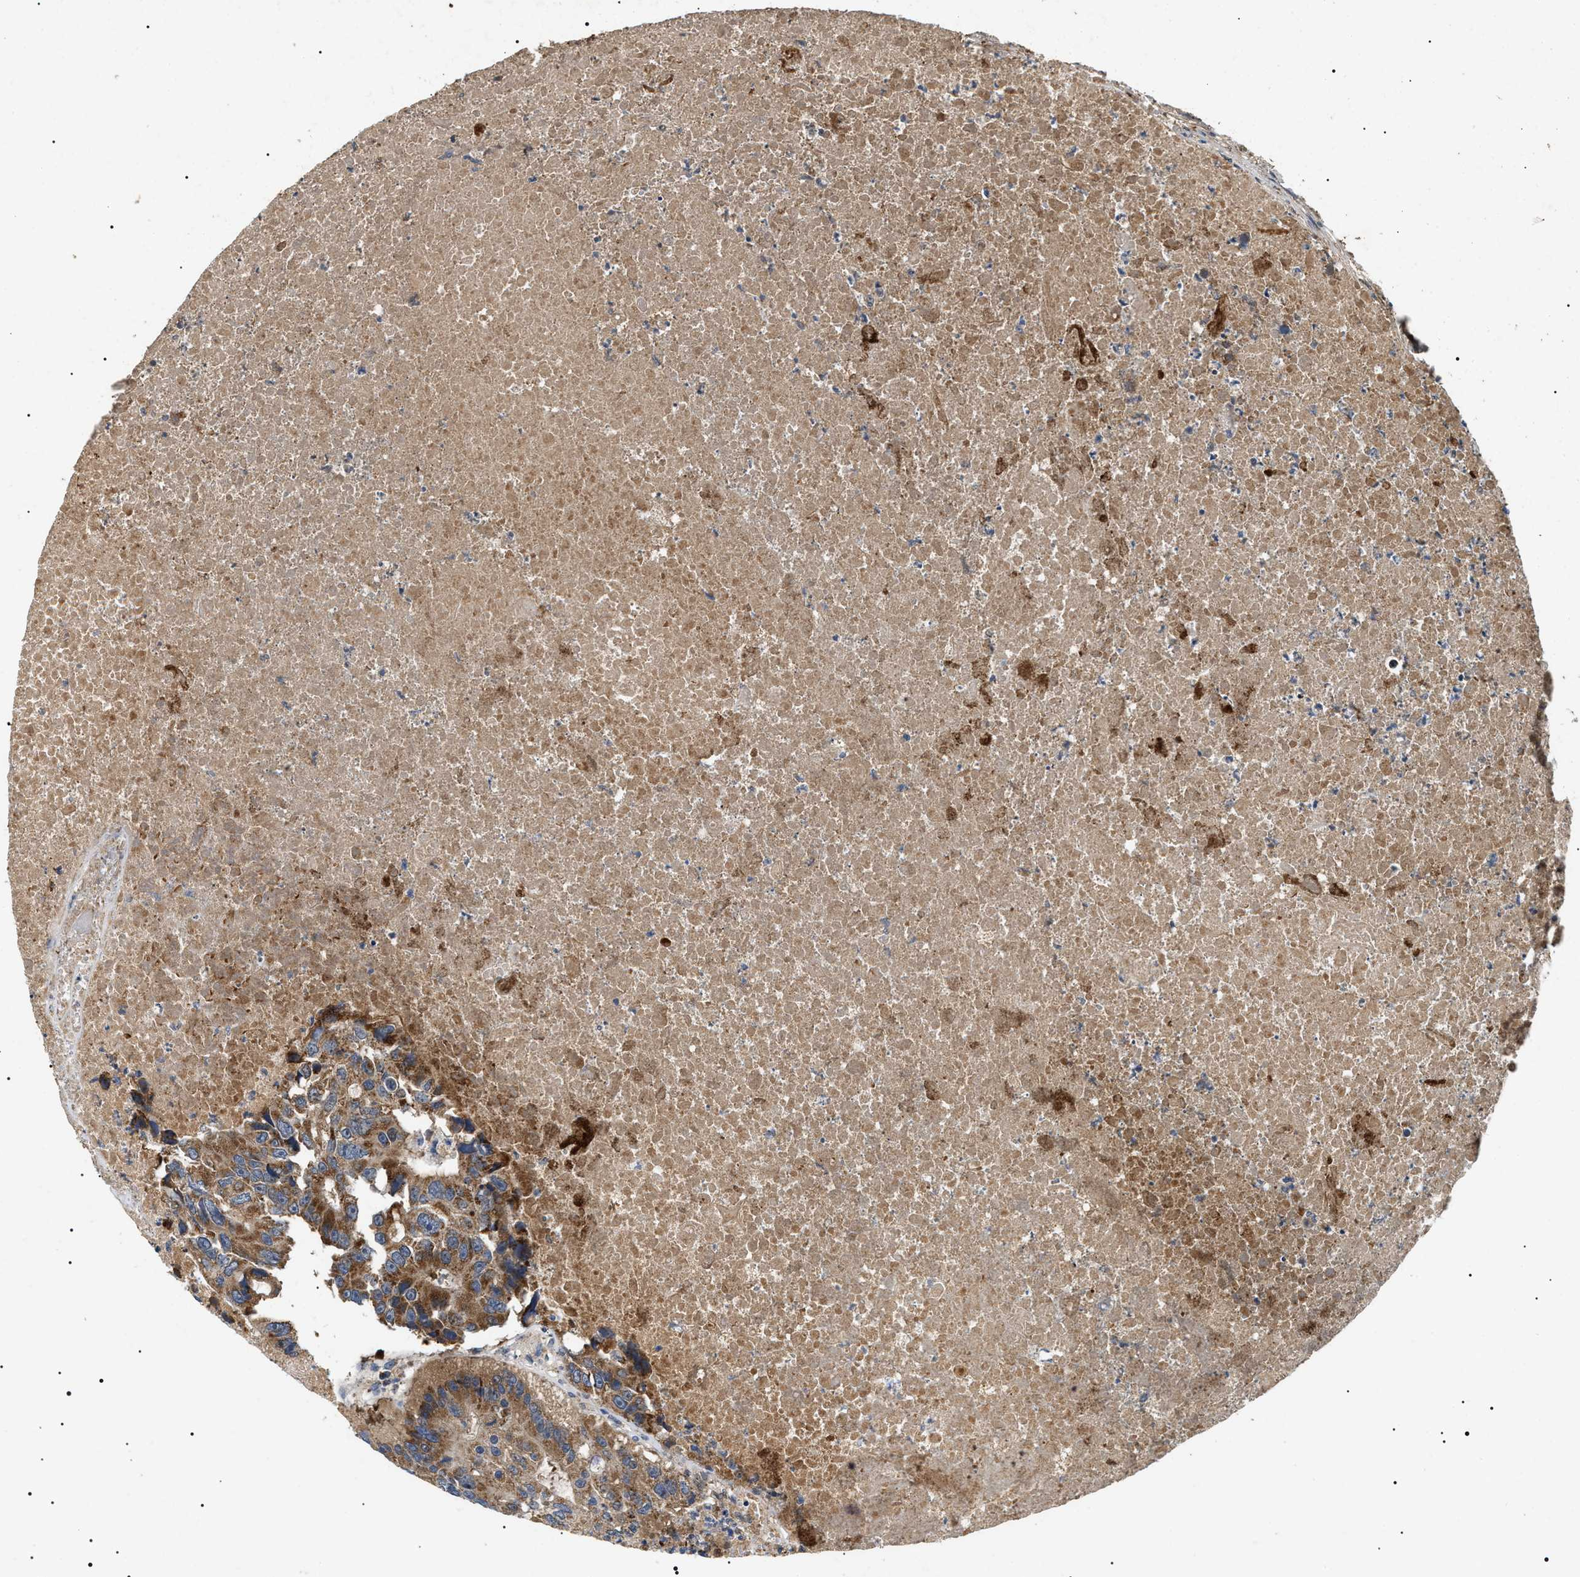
{"staining": {"intensity": "strong", "quantity": ">75%", "location": "cytoplasmic/membranous"}, "tissue": "colorectal cancer", "cell_type": "Tumor cells", "image_type": "cancer", "snomed": [{"axis": "morphology", "description": "Adenocarcinoma, NOS"}, {"axis": "topography", "description": "Colon"}], "caption": "An immunohistochemistry (IHC) micrograph of tumor tissue is shown. Protein staining in brown labels strong cytoplasmic/membranous positivity in colorectal cancer (adenocarcinoma) within tumor cells.", "gene": "OXSM", "patient": {"sex": "male", "age": 87}}